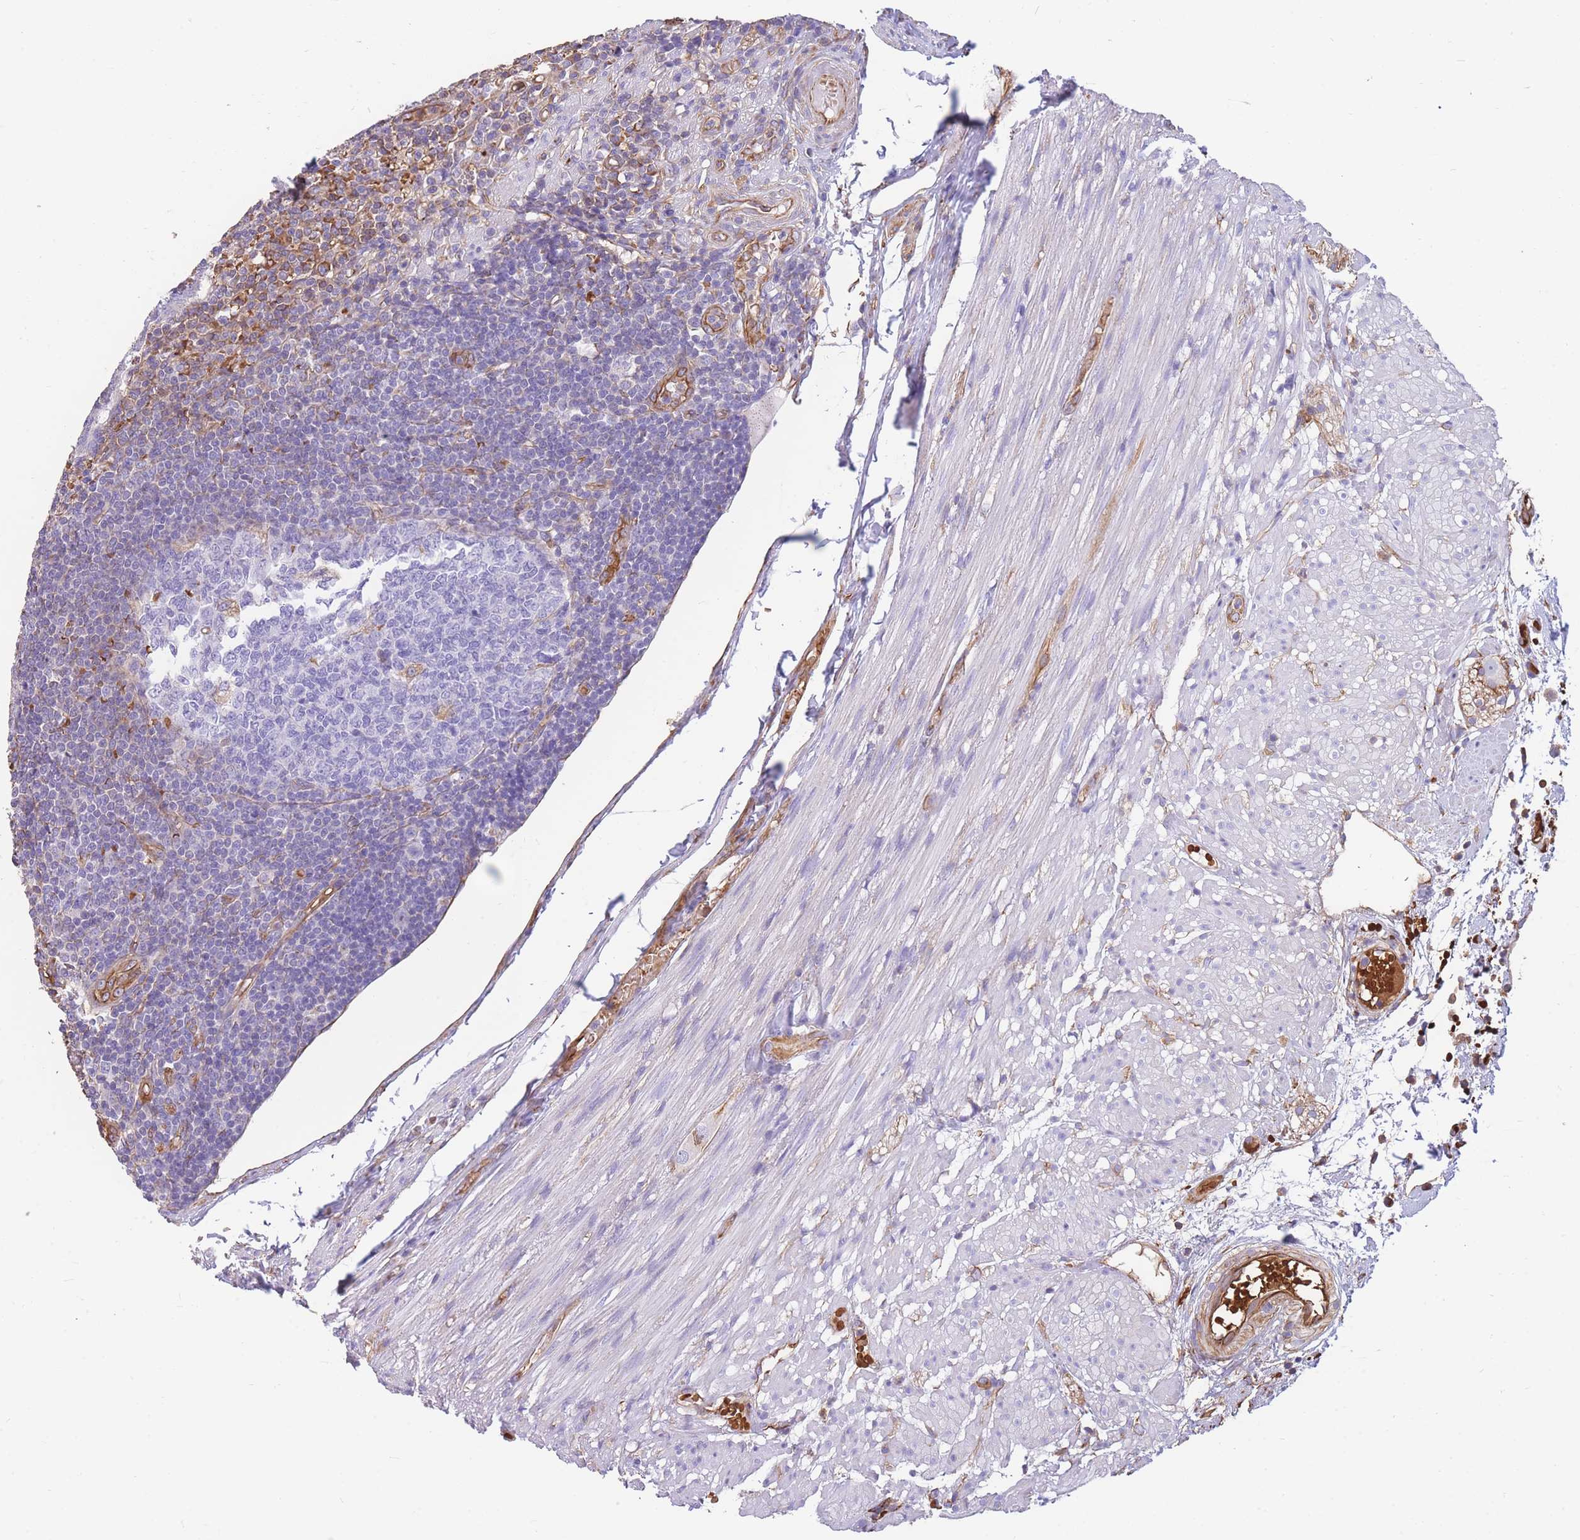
{"staining": {"intensity": "moderate", "quantity": "<25%", "location": "cytoplasmic/membranous"}, "tissue": "appendix", "cell_type": "Glandular cells", "image_type": "normal", "snomed": [{"axis": "morphology", "description": "Normal tissue, NOS"}, {"axis": "topography", "description": "Appendix"}], "caption": "Moderate cytoplasmic/membranous protein expression is identified in approximately <25% of glandular cells in appendix. The staining was performed using DAB (3,3'-diaminobenzidine), with brown indicating positive protein expression. Nuclei are stained blue with hematoxylin.", "gene": "ANKRD53", "patient": {"sex": "male", "age": 83}}